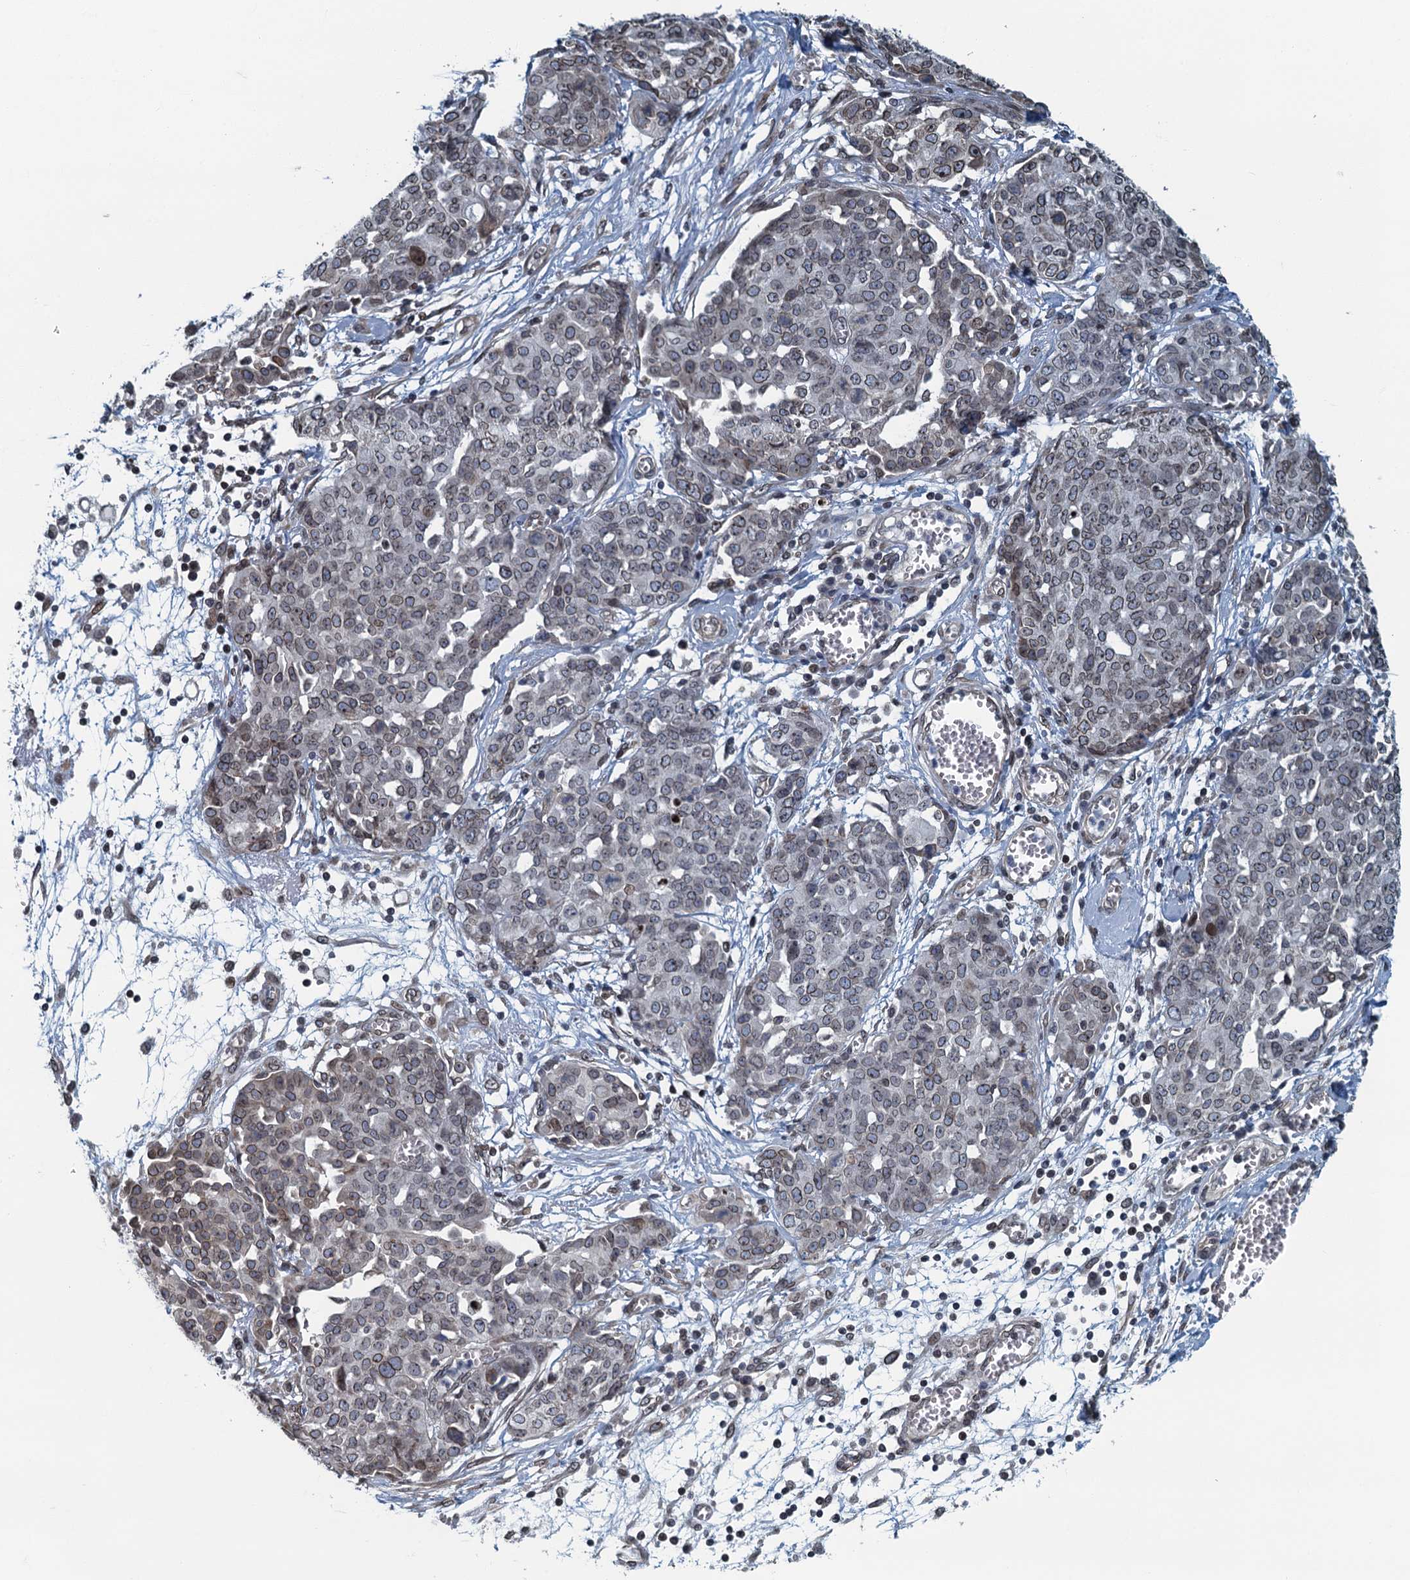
{"staining": {"intensity": "weak", "quantity": ">75%", "location": "cytoplasmic/membranous,nuclear"}, "tissue": "ovarian cancer", "cell_type": "Tumor cells", "image_type": "cancer", "snomed": [{"axis": "morphology", "description": "Cystadenocarcinoma, serous, NOS"}, {"axis": "topography", "description": "Soft tissue"}, {"axis": "topography", "description": "Ovary"}], "caption": "Immunohistochemical staining of human serous cystadenocarcinoma (ovarian) exhibits low levels of weak cytoplasmic/membranous and nuclear expression in approximately >75% of tumor cells.", "gene": "CCDC34", "patient": {"sex": "female", "age": 57}}